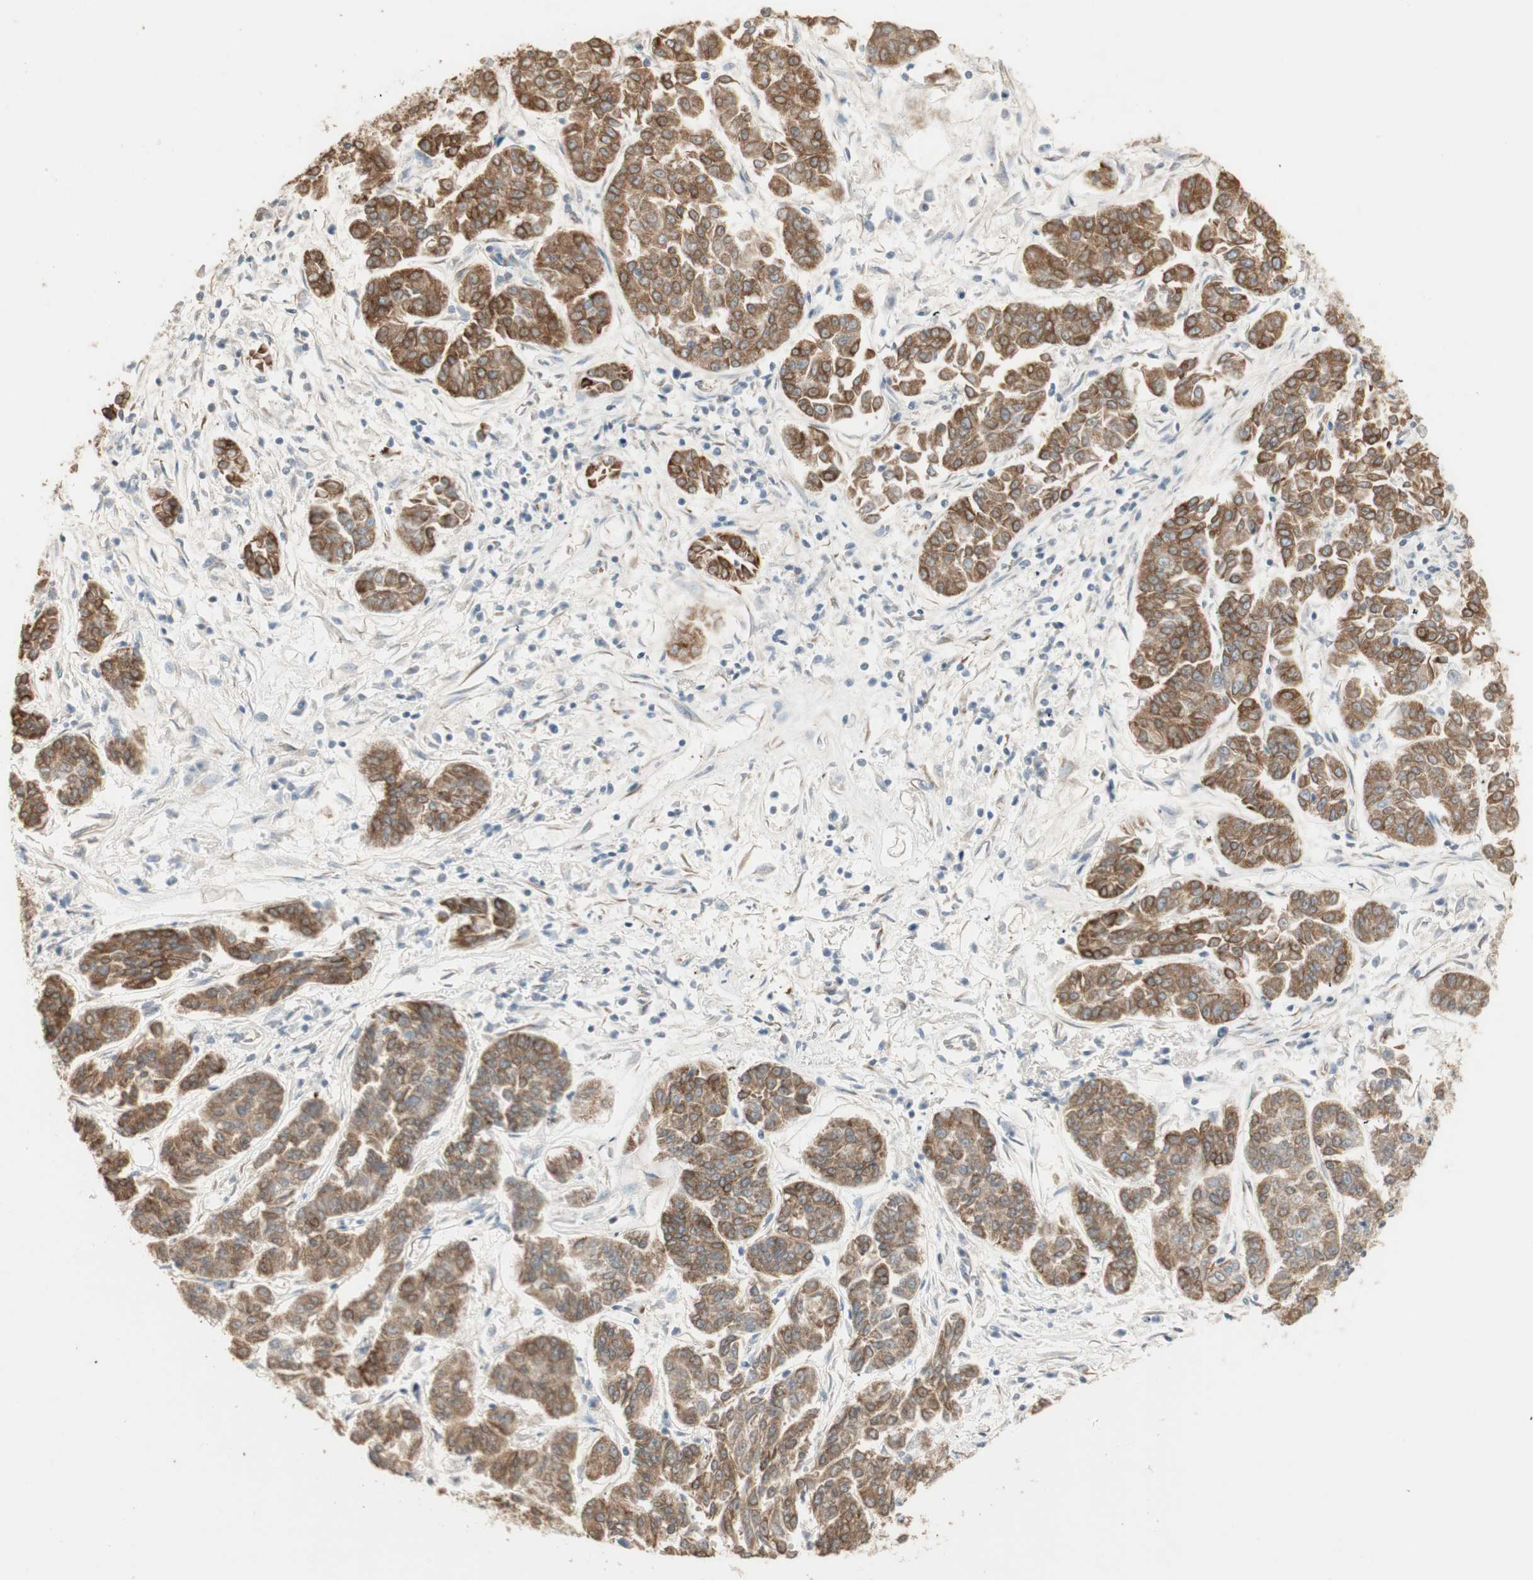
{"staining": {"intensity": "moderate", "quantity": ">75%", "location": "cytoplasmic/membranous"}, "tissue": "lung cancer", "cell_type": "Tumor cells", "image_type": "cancer", "snomed": [{"axis": "morphology", "description": "Adenocarcinoma, NOS"}, {"axis": "topography", "description": "Lung"}], "caption": "This is an image of IHC staining of lung adenocarcinoma, which shows moderate expression in the cytoplasmic/membranous of tumor cells.", "gene": "TASOR", "patient": {"sex": "male", "age": 84}}